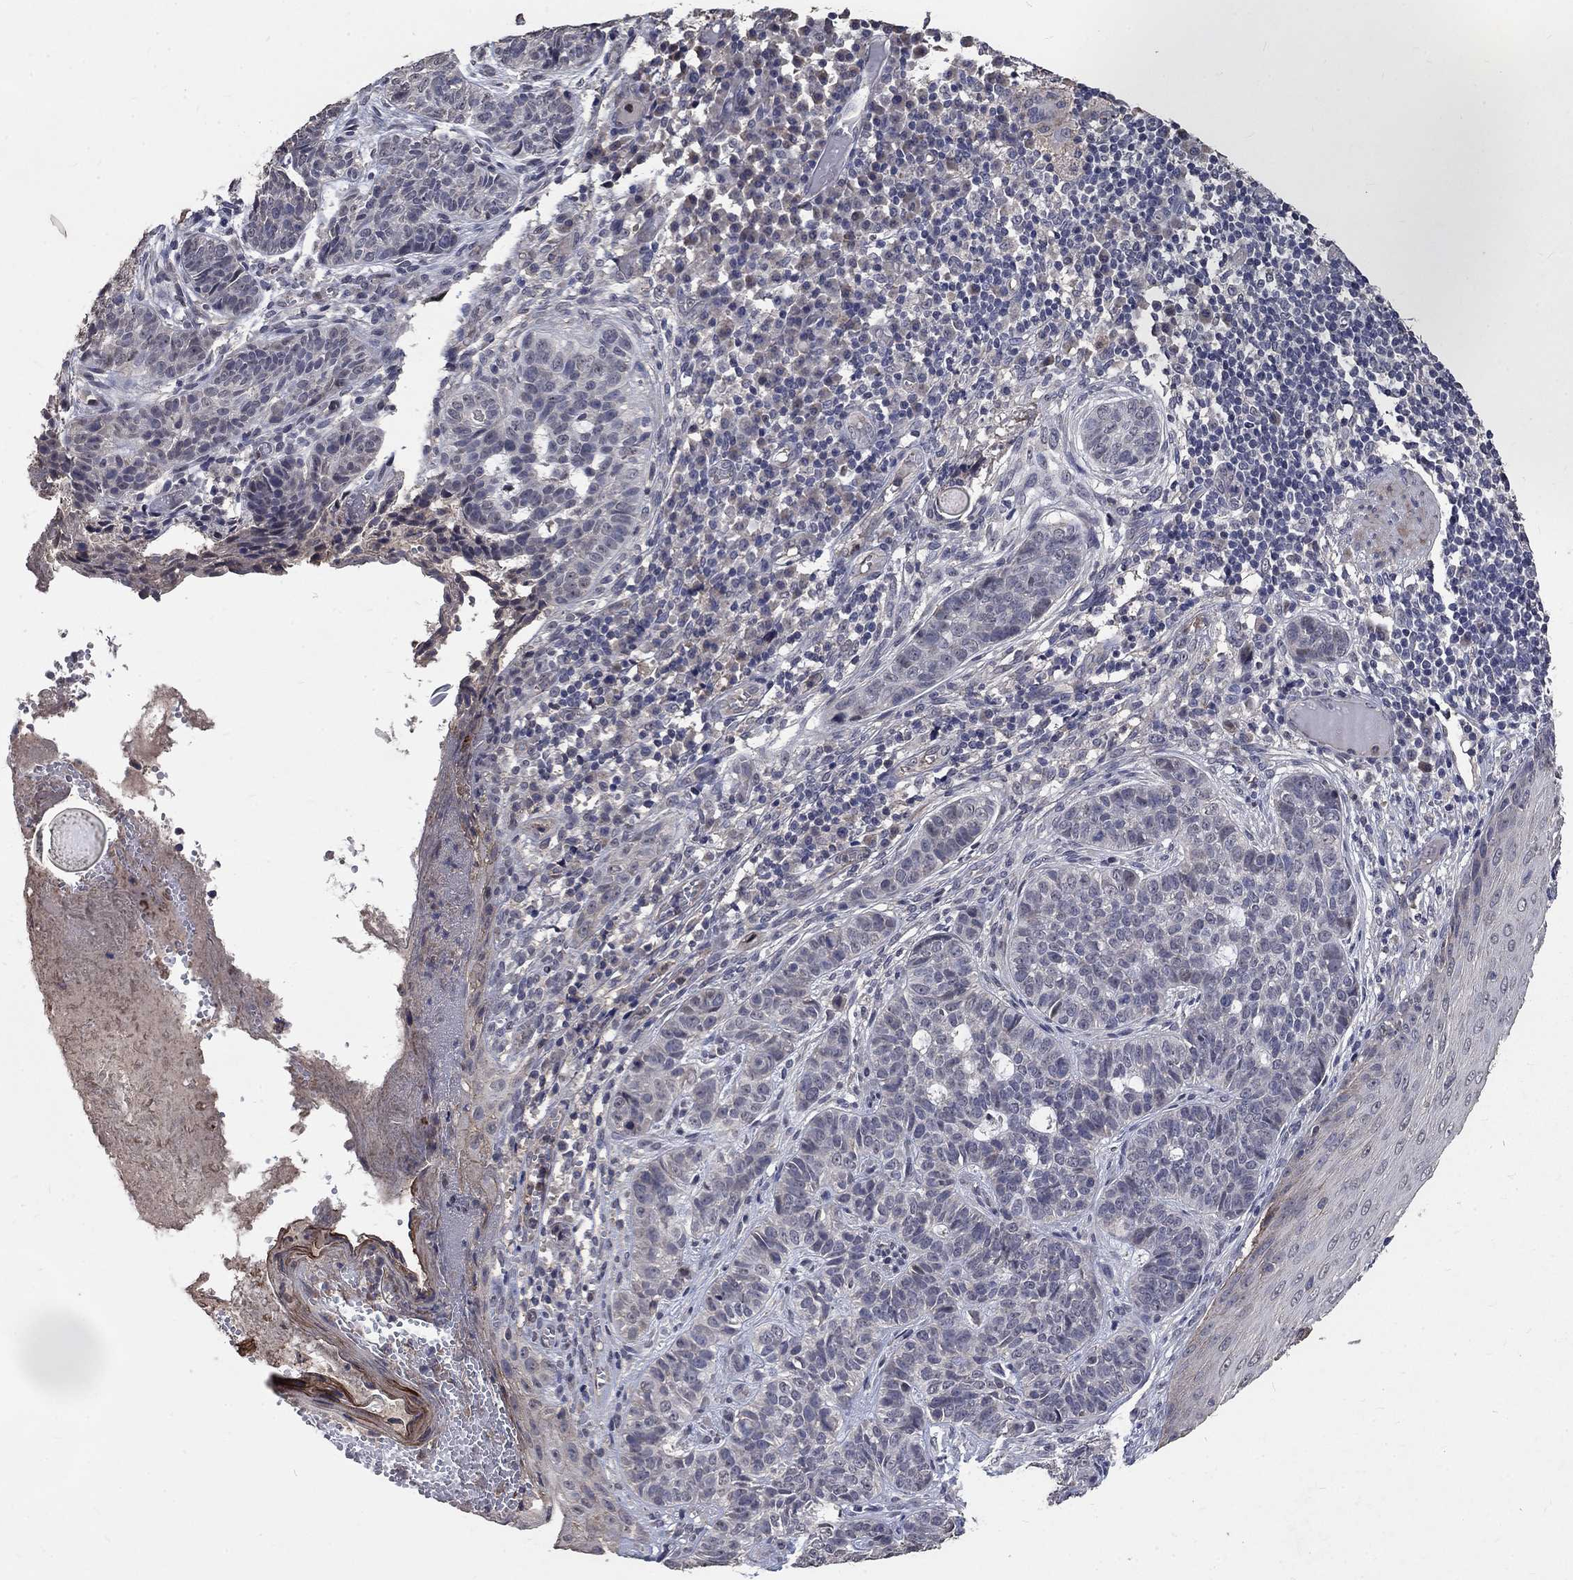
{"staining": {"intensity": "negative", "quantity": "none", "location": "none"}, "tissue": "skin cancer", "cell_type": "Tumor cells", "image_type": "cancer", "snomed": [{"axis": "morphology", "description": "Basal cell carcinoma"}, {"axis": "topography", "description": "Skin"}], "caption": "DAB immunohistochemical staining of basal cell carcinoma (skin) demonstrates no significant expression in tumor cells. The staining is performed using DAB (3,3'-diaminobenzidine) brown chromogen with nuclei counter-stained in using hematoxylin.", "gene": "CHST5", "patient": {"sex": "female", "age": 69}}